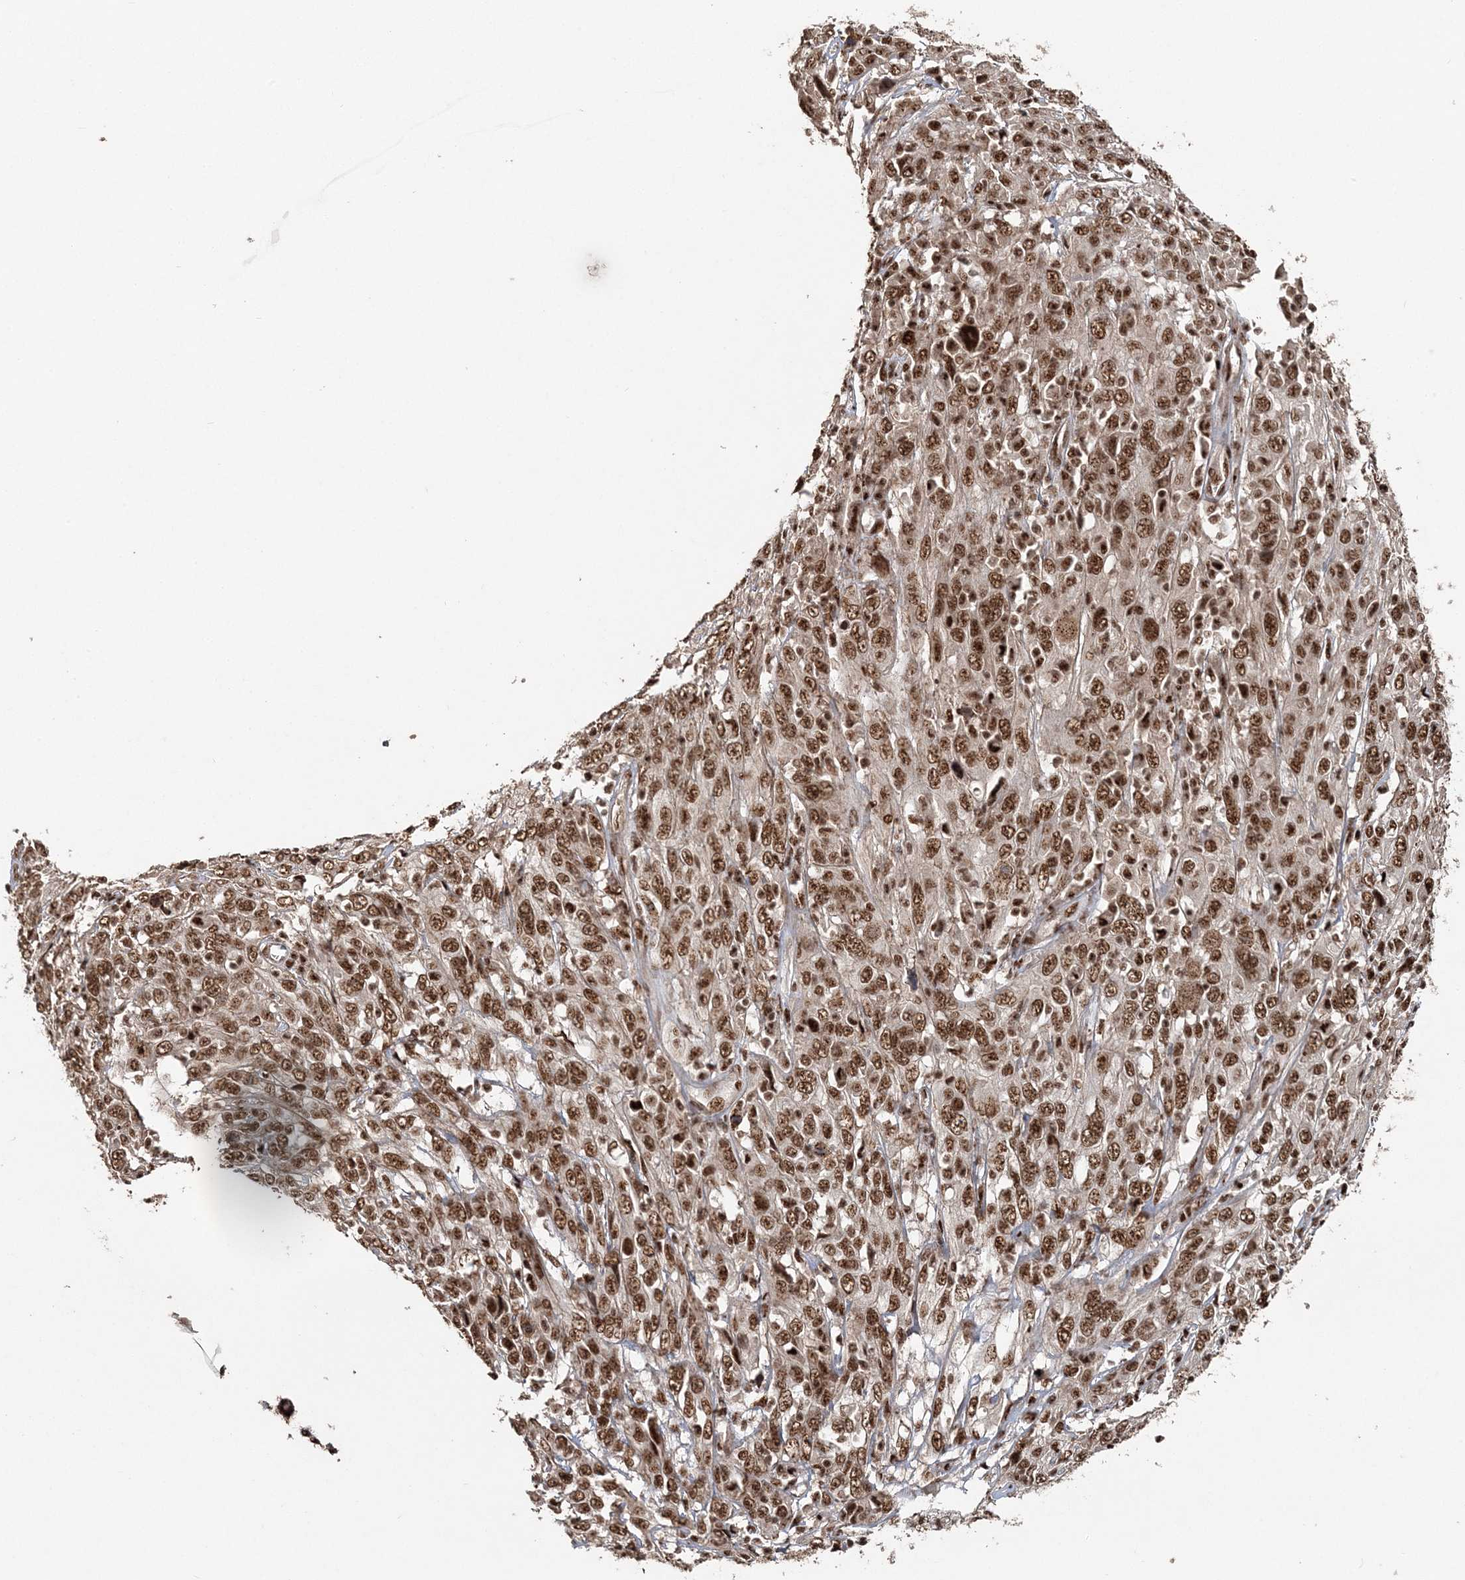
{"staining": {"intensity": "strong", "quantity": ">75%", "location": "nuclear"}, "tissue": "cervical cancer", "cell_type": "Tumor cells", "image_type": "cancer", "snomed": [{"axis": "morphology", "description": "Squamous cell carcinoma, NOS"}, {"axis": "topography", "description": "Cervix"}], "caption": "Immunohistochemical staining of cervical cancer exhibits high levels of strong nuclear staining in approximately >75% of tumor cells.", "gene": "EXOSC8", "patient": {"sex": "female", "age": 46}}